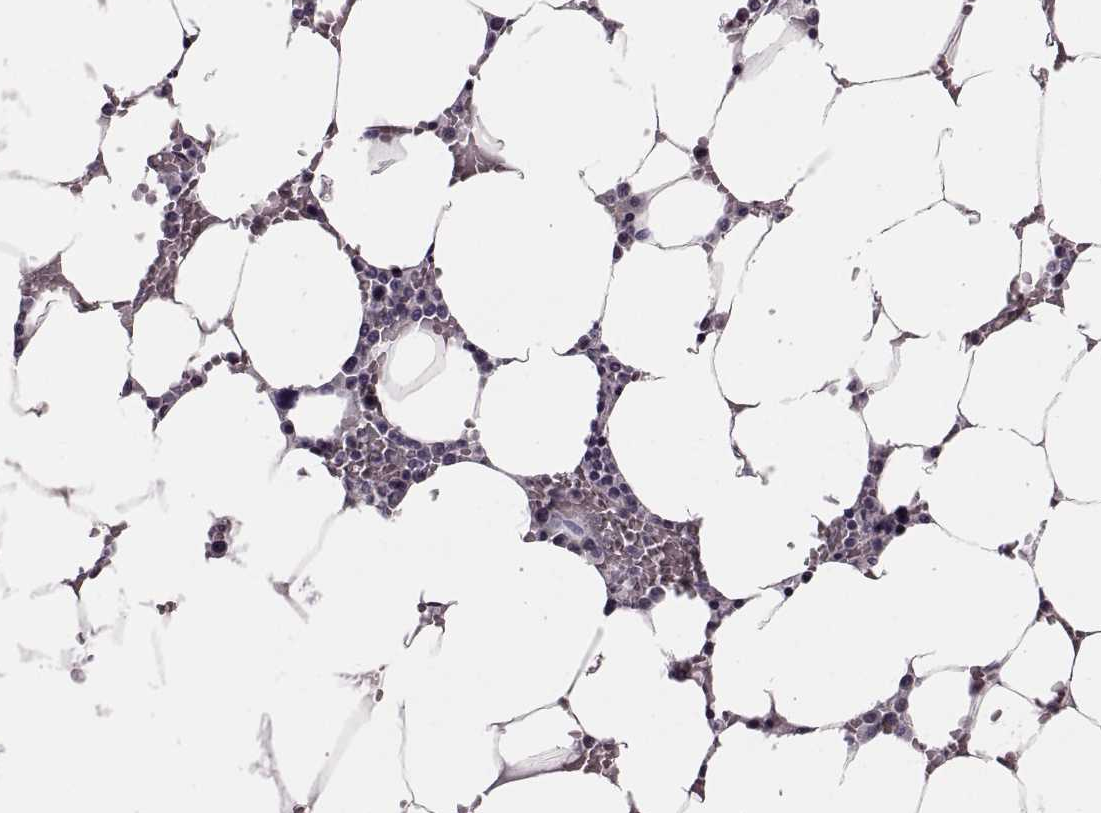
{"staining": {"intensity": "weak", "quantity": "<25%", "location": "cytoplasmic/membranous,nuclear"}, "tissue": "bone marrow", "cell_type": "Hematopoietic cells", "image_type": "normal", "snomed": [{"axis": "morphology", "description": "Normal tissue, NOS"}, {"axis": "topography", "description": "Bone marrow"}], "caption": "Human bone marrow stained for a protein using IHC shows no positivity in hematopoietic cells.", "gene": "C10orf62", "patient": {"sex": "female", "age": 52}}